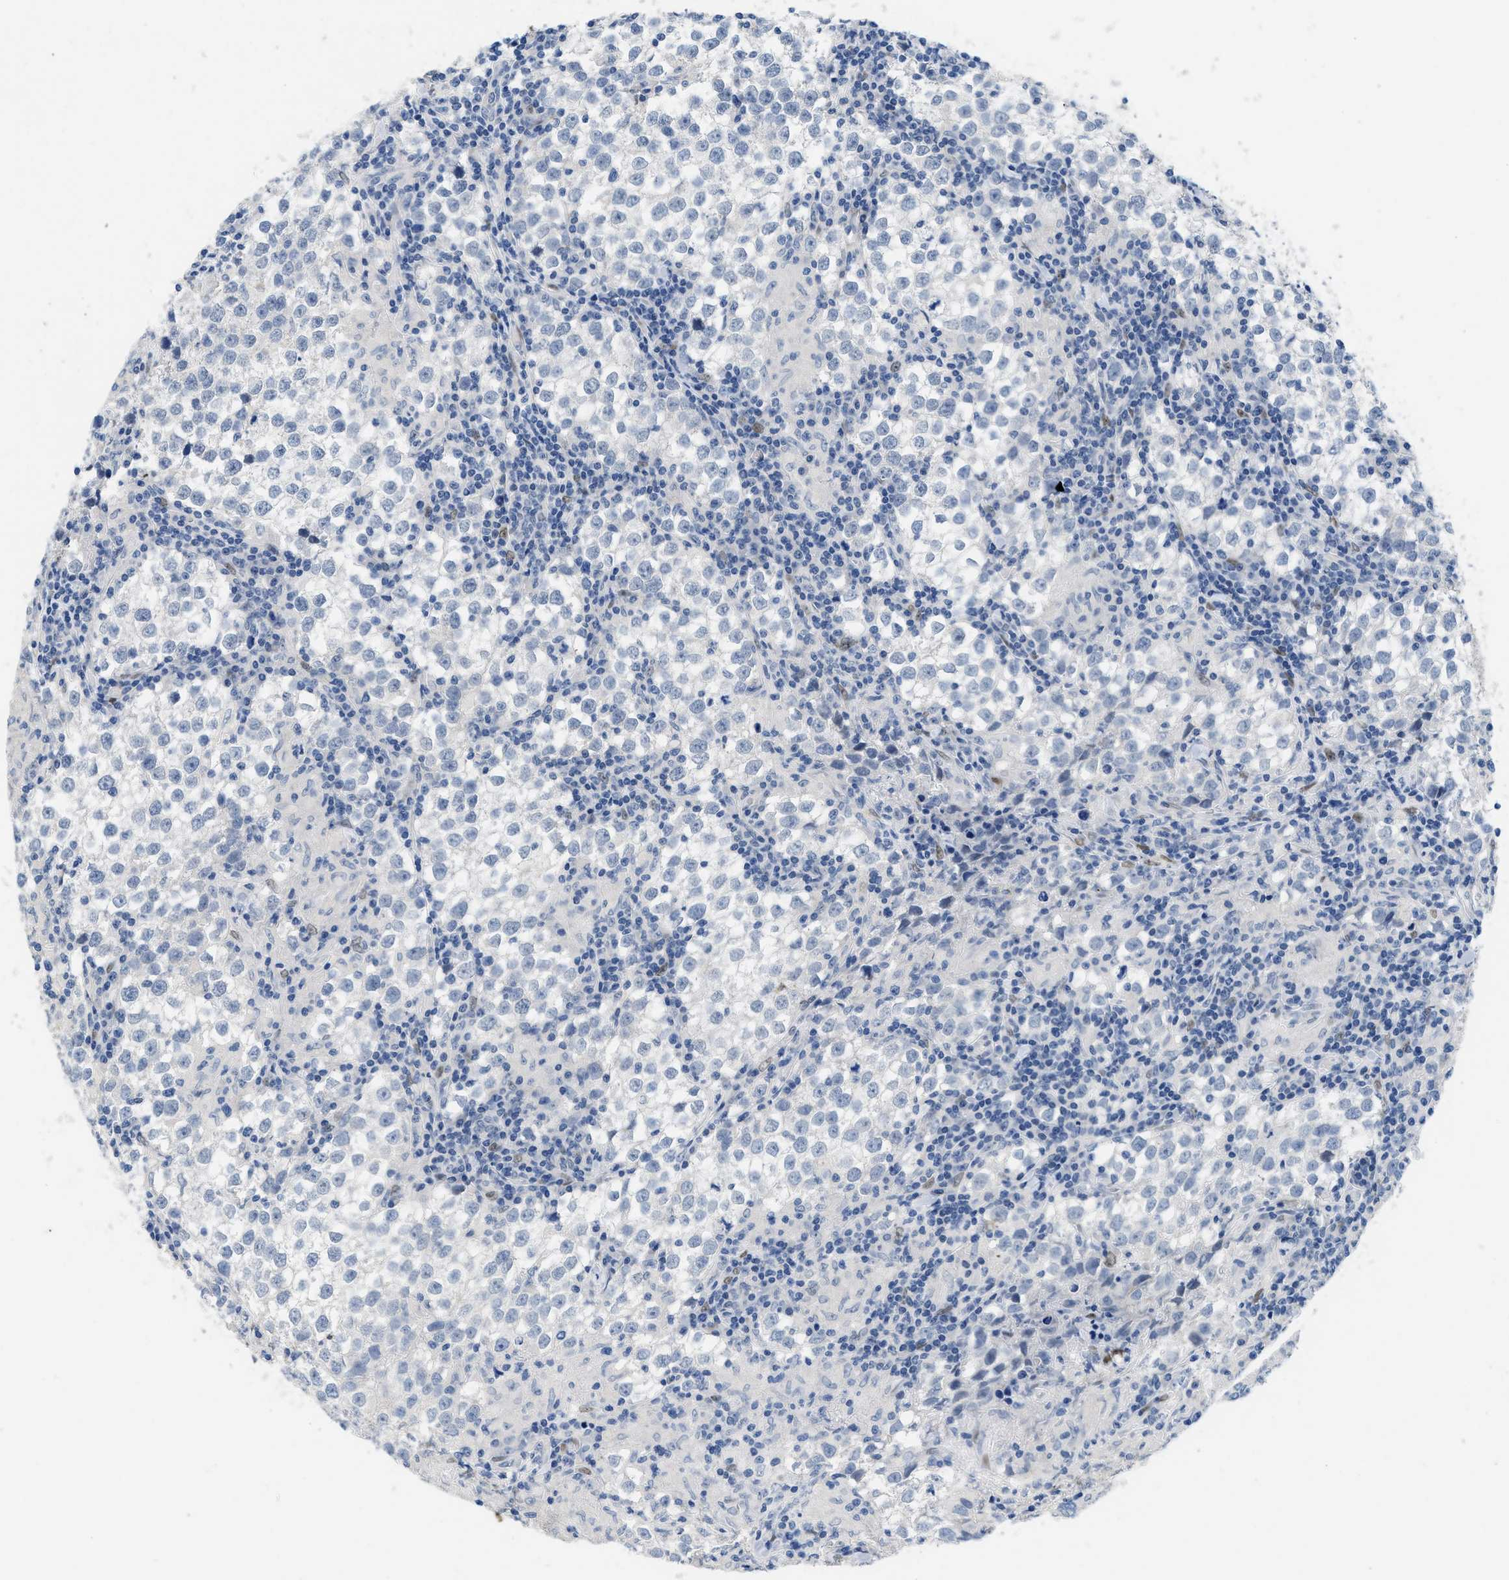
{"staining": {"intensity": "negative", "quantity": "none", "location": "none"}, "tissue": "testis cancer", "cell_type": "Tumor cells", "image_type": "cancer", "snomed": [{"axis": "morphology", "description": "Seminoma, NOS"}, {"axis": "morphology", "description": "Carcinoma, Embryonal, NOS"}, {"axis": "topography", "description": "Testis"}], "caption": "An image of testis seminoma stained for a protein shows no brown staining in tumor cells. (DAB immunohistochemistry, high magnification).", "gene": "NFIX", "patient": {"sex": "male", "age": 36}}